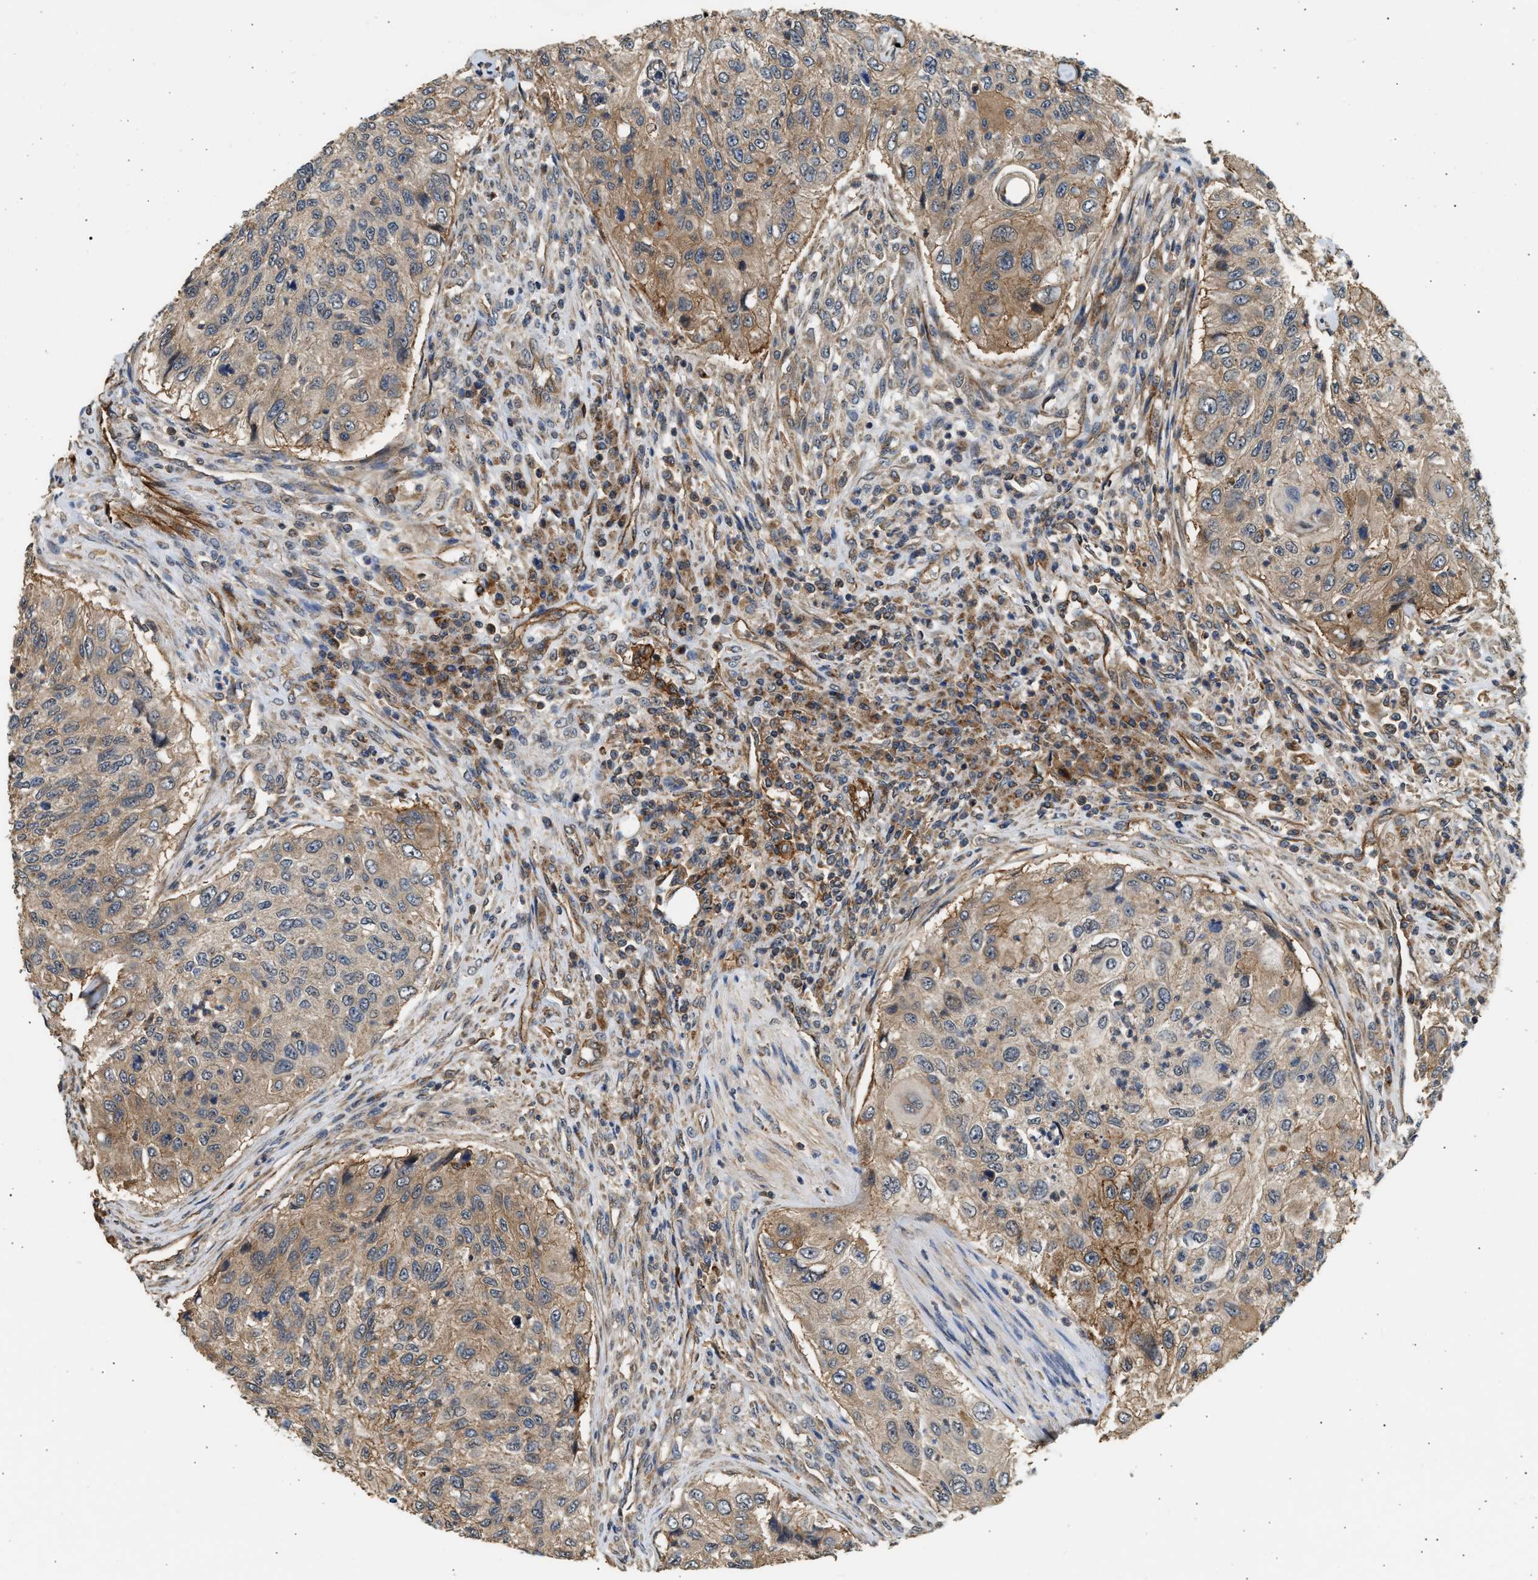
{"staining": {"intensity": "moderate", "quantity": ">75%", "location": "cytoplasmic/membranous"}, "tissue": "urothelial cancer", "cell_type": "Tumor cells", "image_type": "cancer", "snomed": [{"axis": "morphology", "description": "Urothelial carcinoma, High grade"}, {"axis": "topography", "description": "Urinary bladder"}], "caption": "Human urothelial cancer stained for a protein (brown) shows moderate cytoplasmic/membranous positive expression in approximately >75% of tumor cells.", "gene": "DUSP14", "patient": {"sex": "female", "age": 60}}